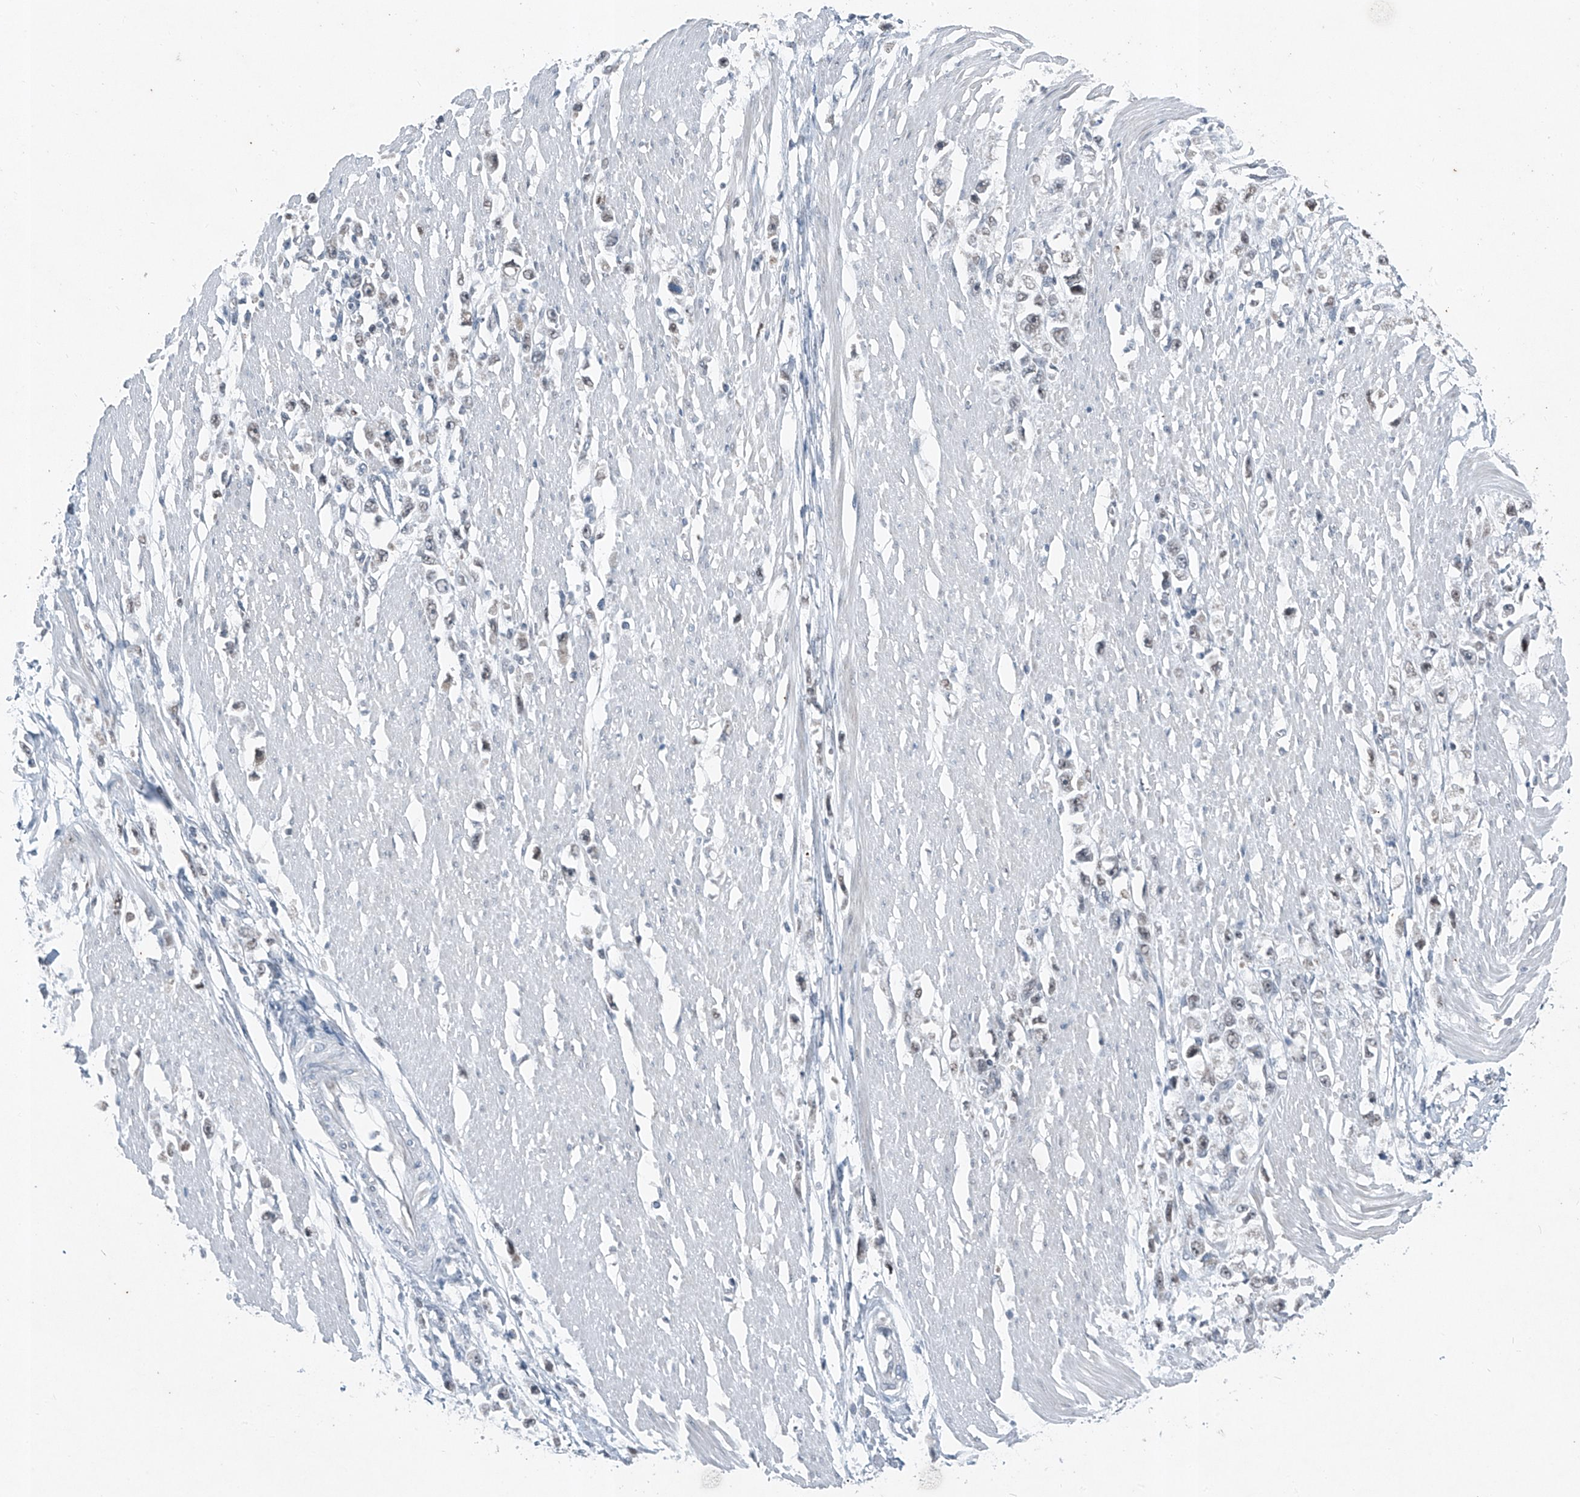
{"staining": {"intensity": "negative", "quantity": "none", "location": "none"}, "tissue": "stomach cancer", "cell_type": "Tumor cells", "image_type": "cancer", "snomed": [{"axis": "morphology", "description": "Adenocarcinoma, NOS"}, {"axis": "topography", "description": "Stomach"}], "caption": "Tumor cells are negative for protein expression in human adenocarcinoma (stomach).", "gene": "DYRK1B", "patient": {"sex": "female", "age": 59}}